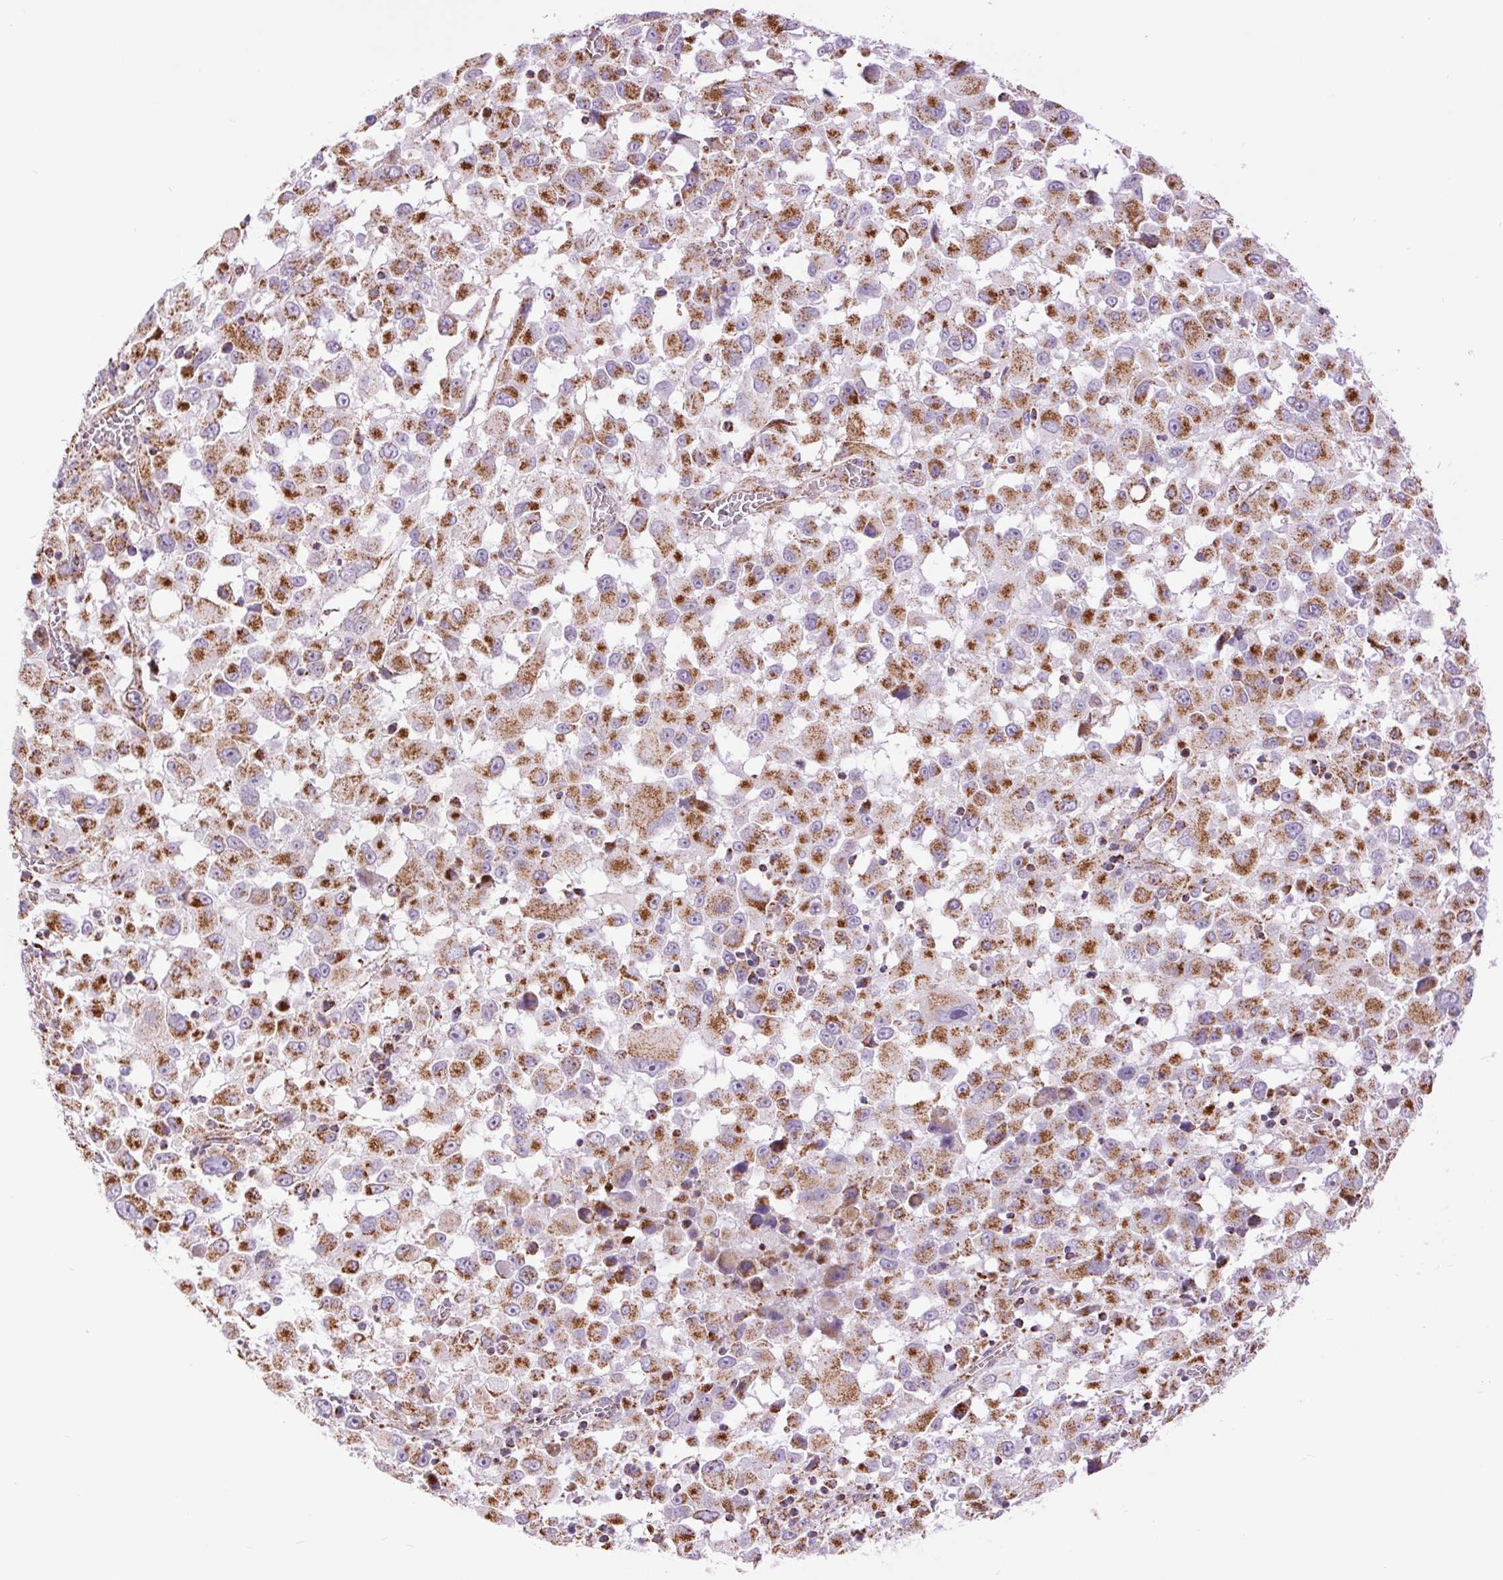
{"staining": {"intensity": "strong", "quantity": ">75%", "location": "cytoplasmic/membranous"}, "tissue": "melanoma", "cell_type": "Tumor cells", "image_type": "cancer", "snomed": [{"axis": "morphology", "description": "Malignant melanoma, Metastatic site"}, {"axis": "topography", "description": "Soft tissue"}], "caption": "Immunohistochemical staining of human malignant melanoma (metastatic site) exhibits strong cytoplasmic/membranous protein expression in about >75% of tumor cells. (DAB (3,3'-diaminobenzidine) IHC, brown staining for protein, blue staining for nuclei).", "gene": "ATP5PB", "patient": {"sex": "male", "age": 50}}